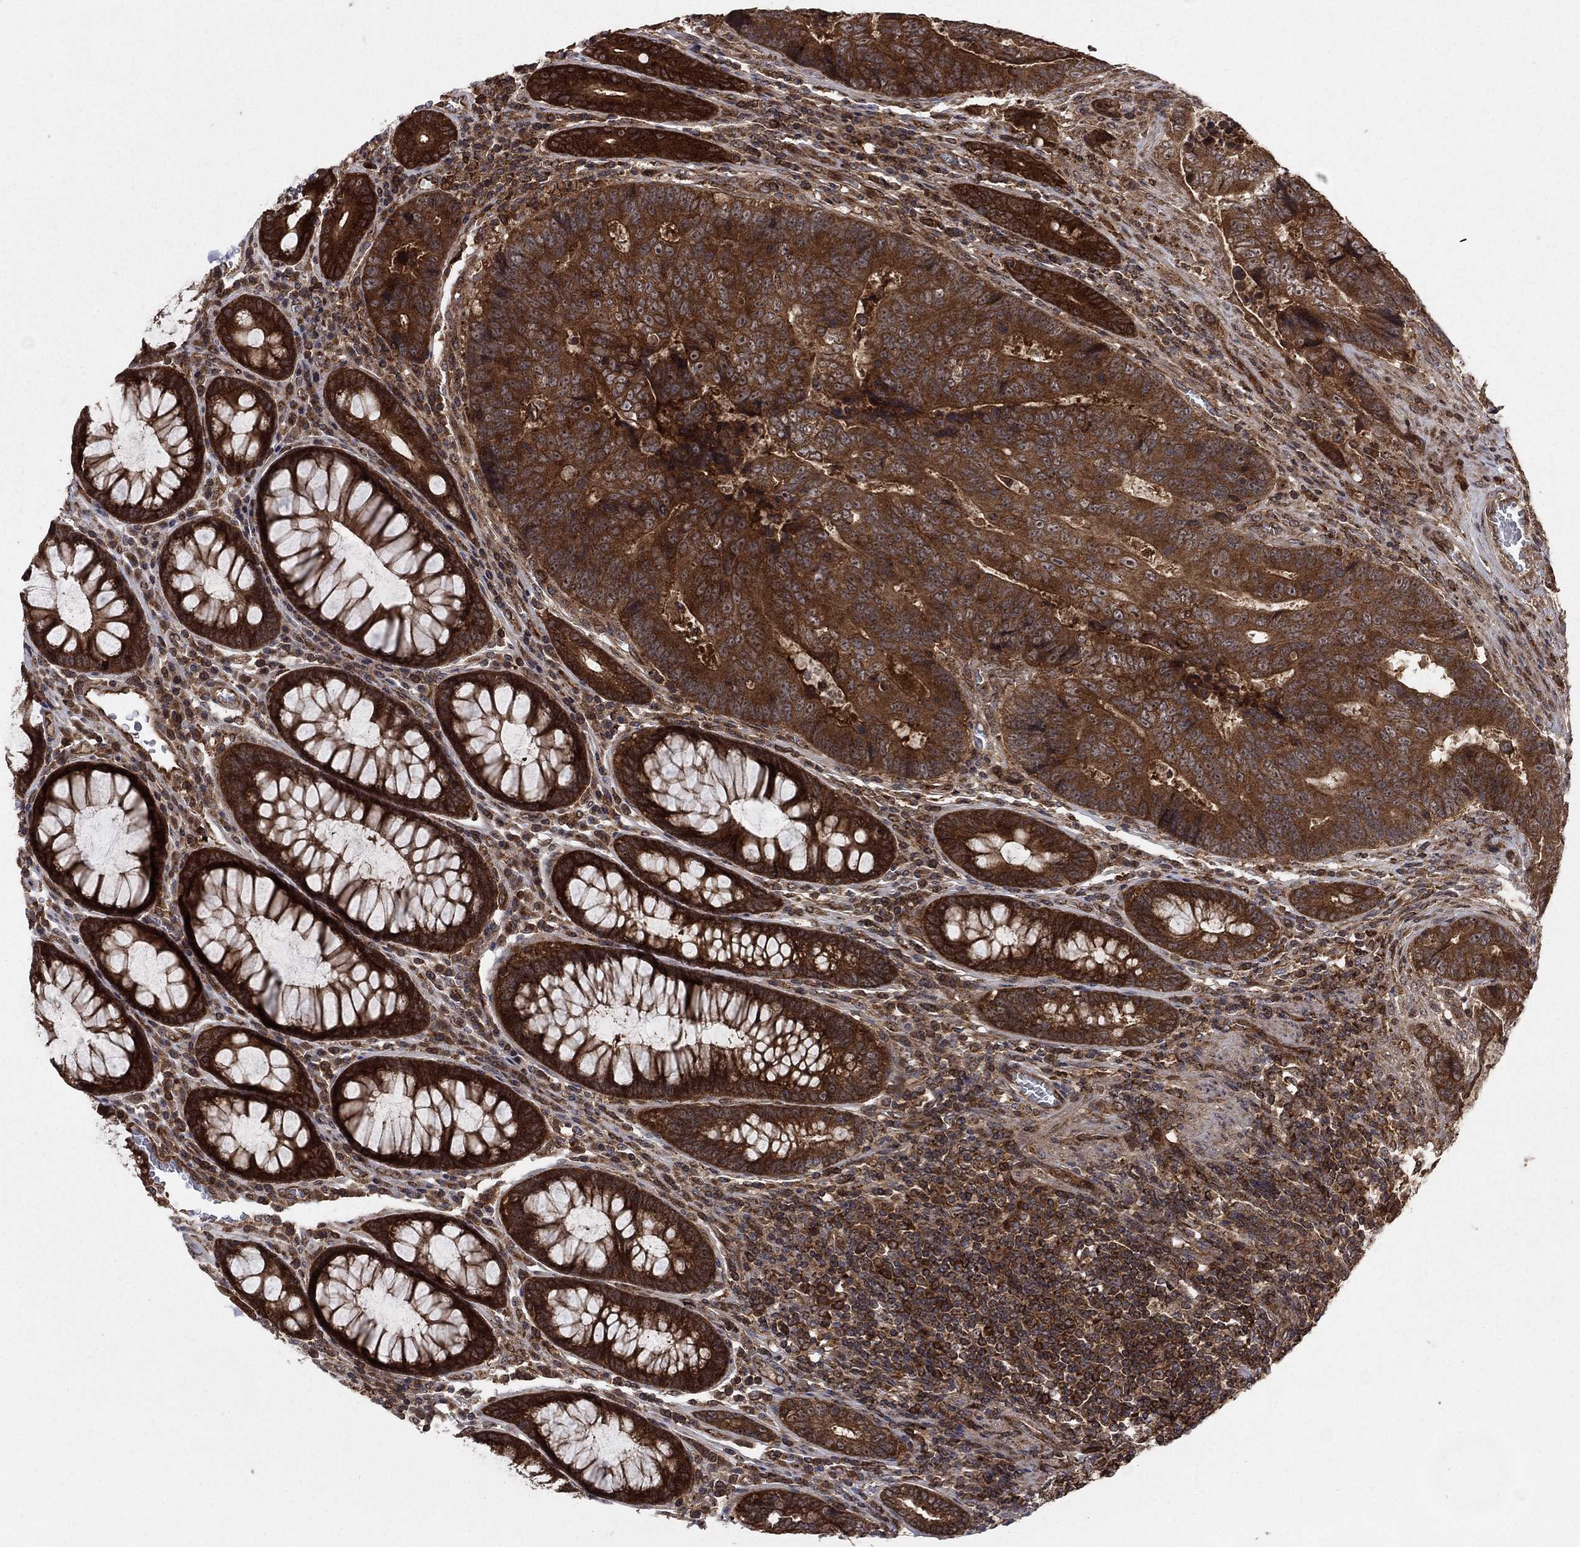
{"staining": {"intensity": "strong", "quantity": ">75%", "location": "cytoplasmic/membranous"}, "tissue": "colorectal cancer", "cell_type": "Tumor cells", "image_type": "cancer", "snomed": [{"axis": "morphology", "description": "Adenocarcinoma, NOS"}, {"axis": "topography", "description": "Colon"}], "caption": "Immunohistochemical staining of human colorectal cancer shows strong cytoplasmic/membranous protein positivity in approximately >75% of tumor cells.", "gene": "IFI35", "patient": {"sex": "female", "age": 48}}